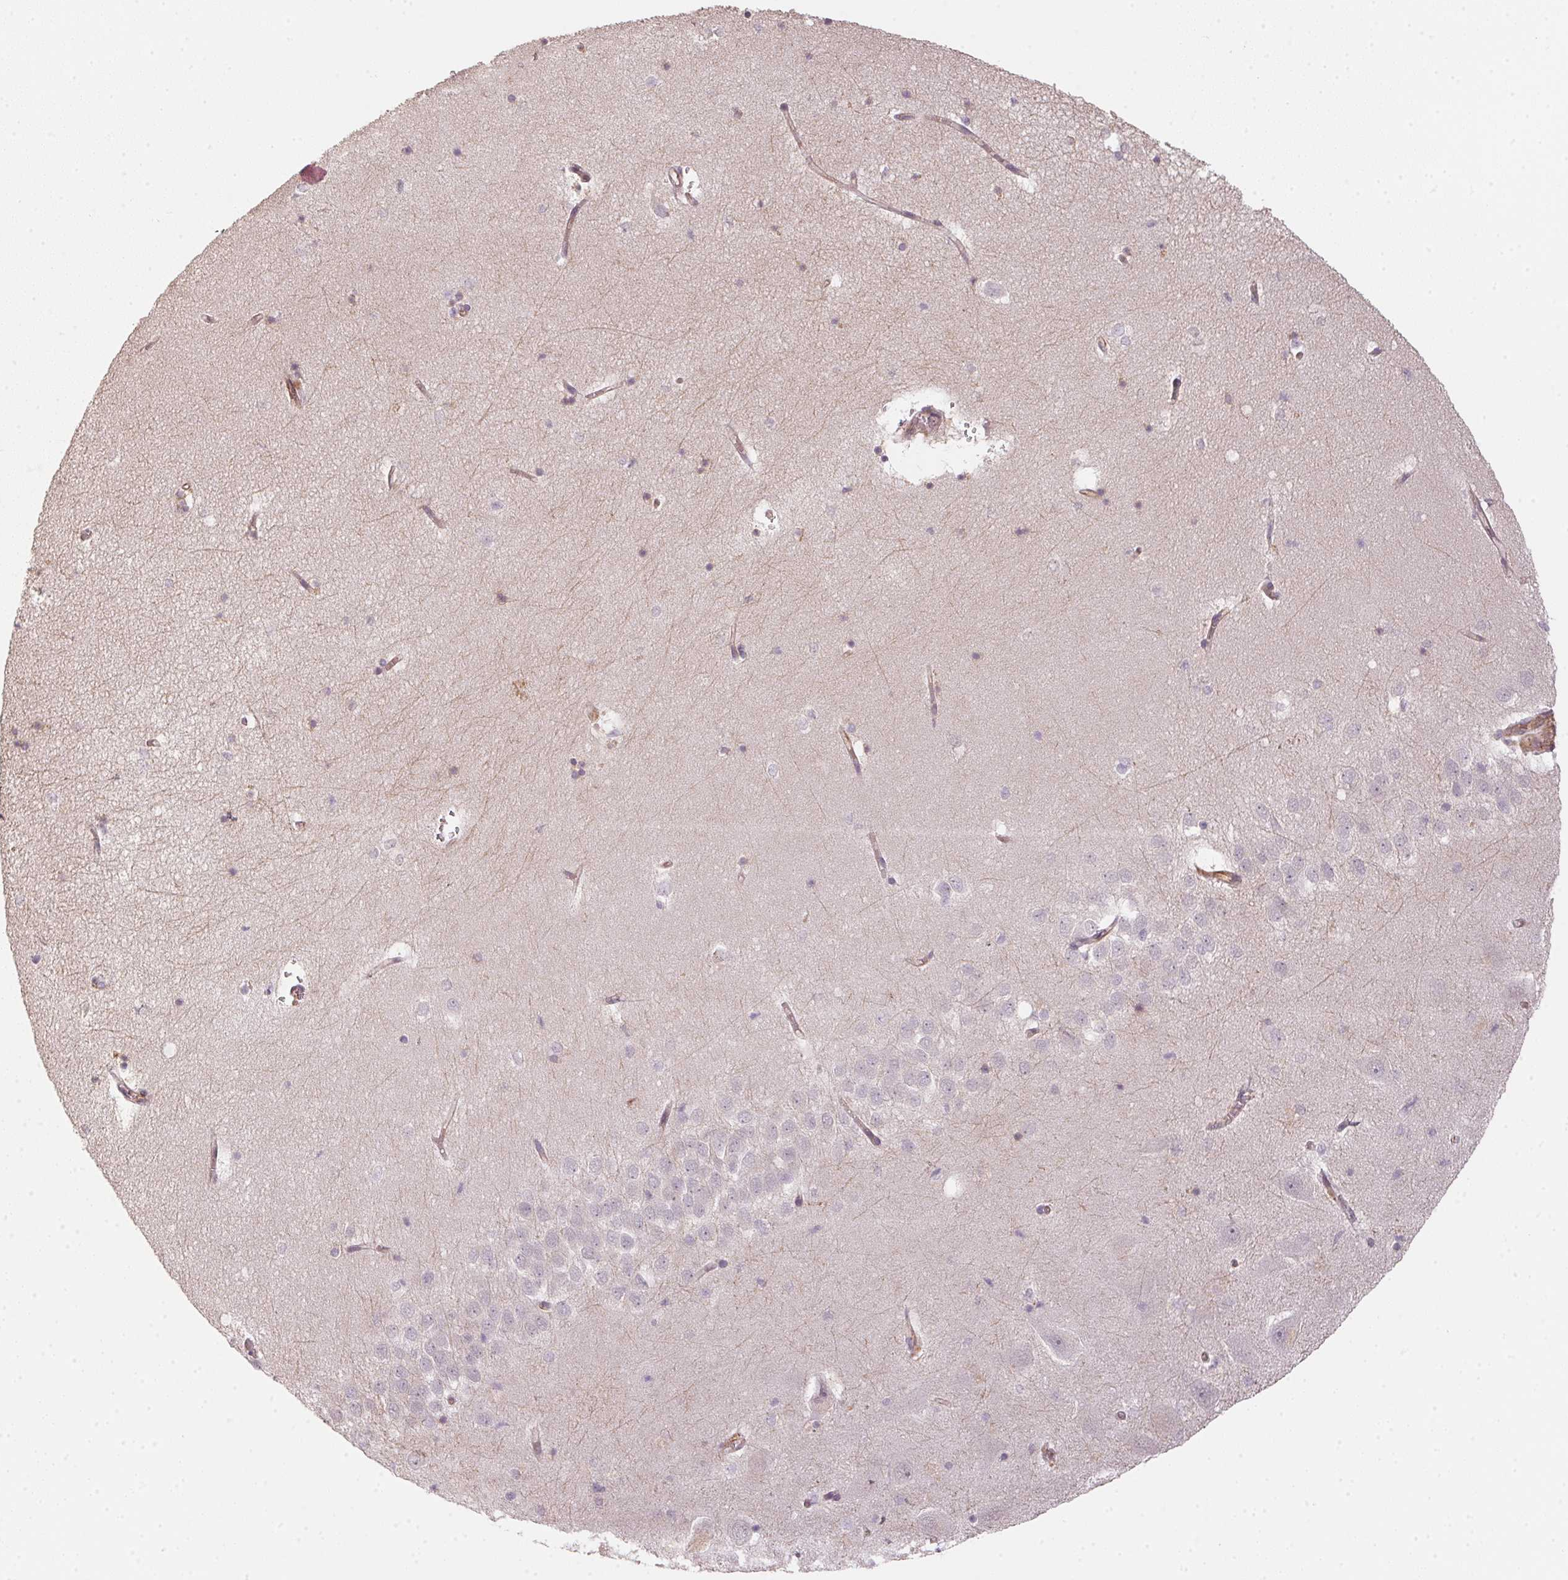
{"staining": {"intensity": "weak", "quantity": "<25%", "location": "nuclear"}, "tissue": "hippocampus", "cell_type": "Glial cells", "image_type": "normal", "snomed": [{"axis": "morphology", "description": "Normal tissue, NOS"}, {"axis": "topography", "description": "Hippocampus"}], "caption": "A high-resolution image shows immunohistochemistry staining of unremarkable hippocampus, which exhibits no significant expression in glial cells. (DAB (3,3'-diaminobenzidine) IHC, high magnification).", "gene": "FOXR2", "patient": {"sex": "male", "age": 58}}